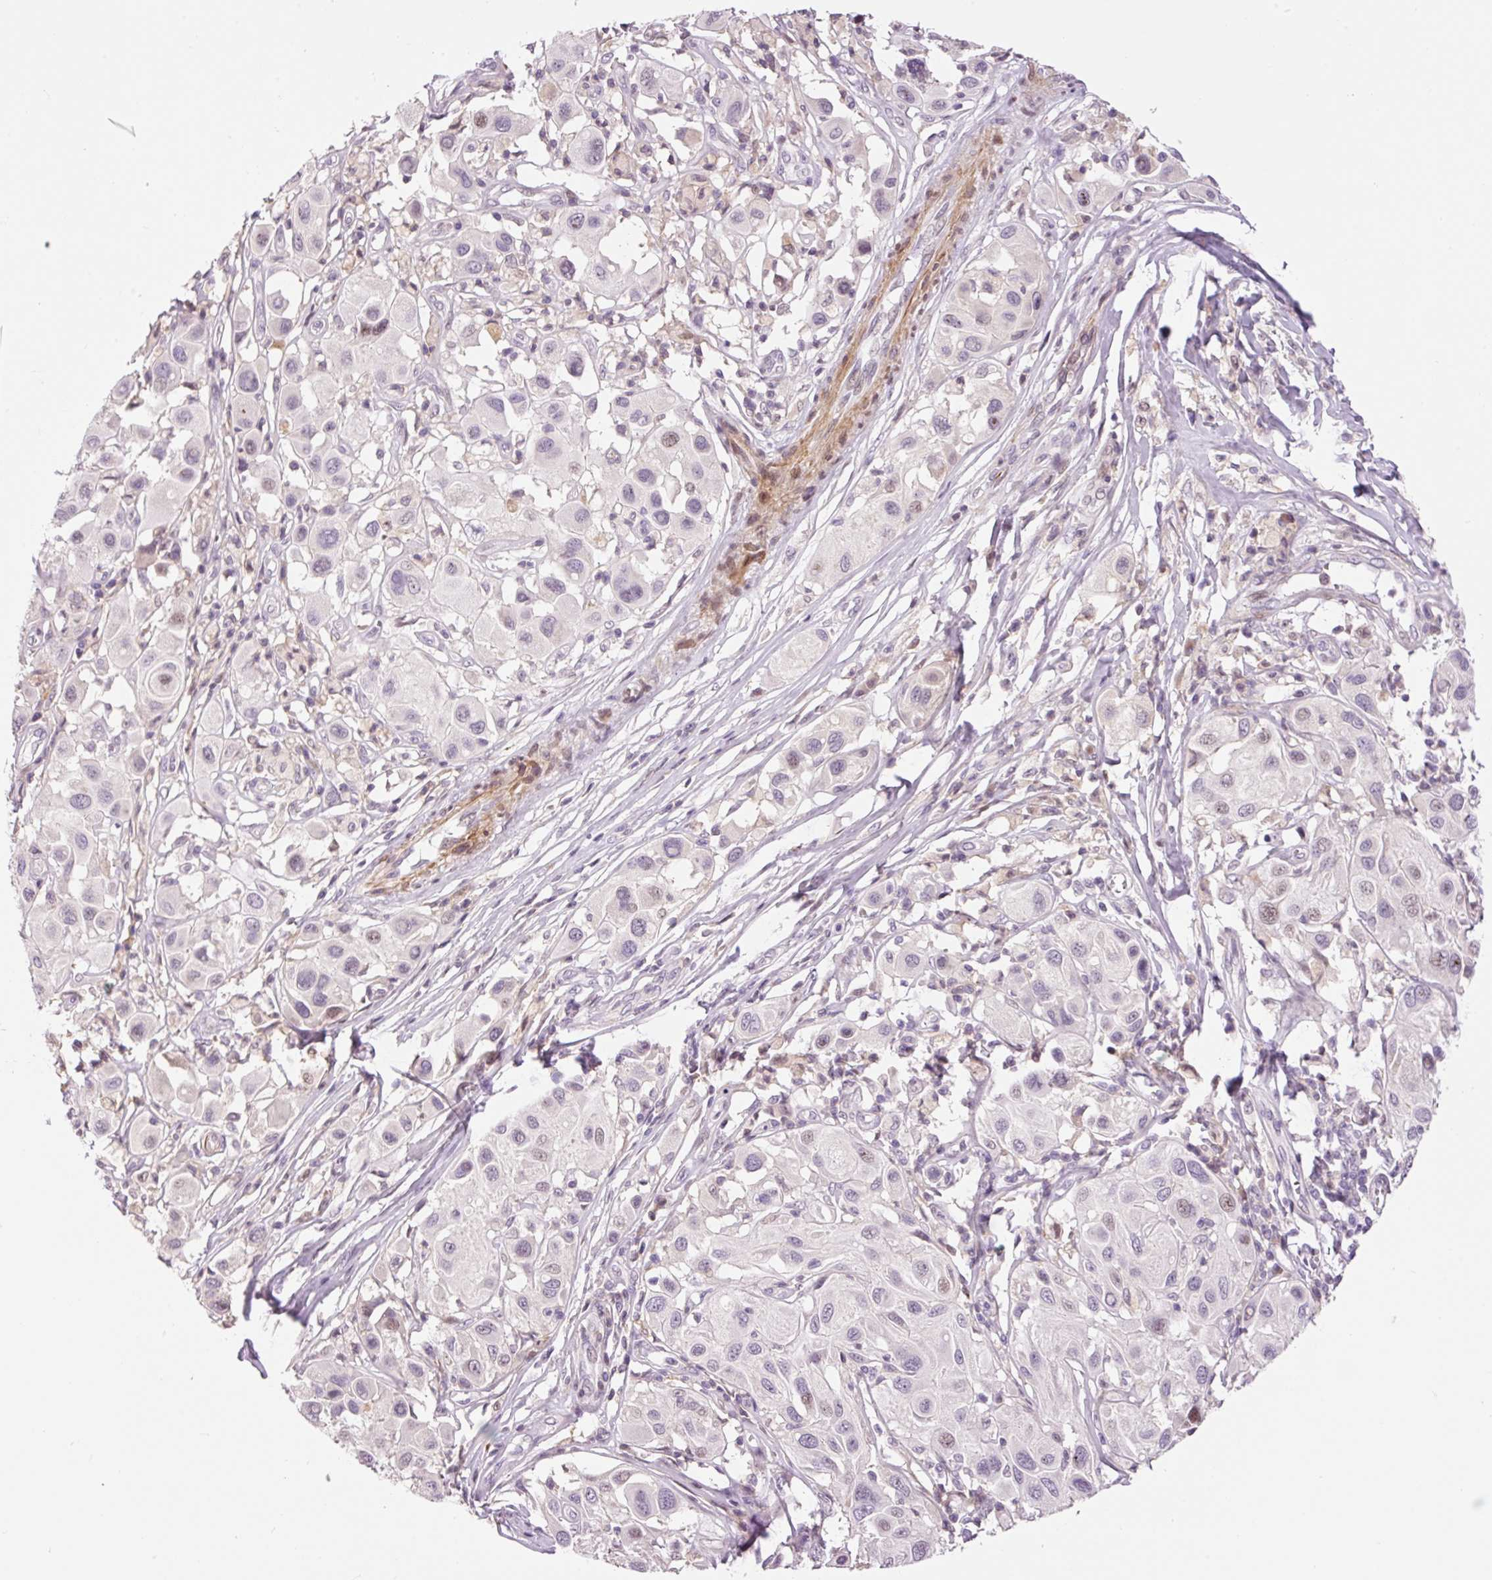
{"staining": {"intensity": "negative", "quantity": "none", "location": "none"}, "tissue": "melanoma", "cell_type": "Tumor cells", "image_type": "cancer", "snomed": [{"axis": "morphology", "description": "Malignant melanoma, Metastatic site"}, {"axis": "topography", "description": "Skin"}], "caption": "IHC image of neoplastic tissue: human malignant melanoma (metastatic site) stained with DAB (3,3'-diaminobenzidine) demonstrates no significant protein positivity in tumor cells.", "gene": "HNF1A", "patient": {"sex": "male", "age": 41}}